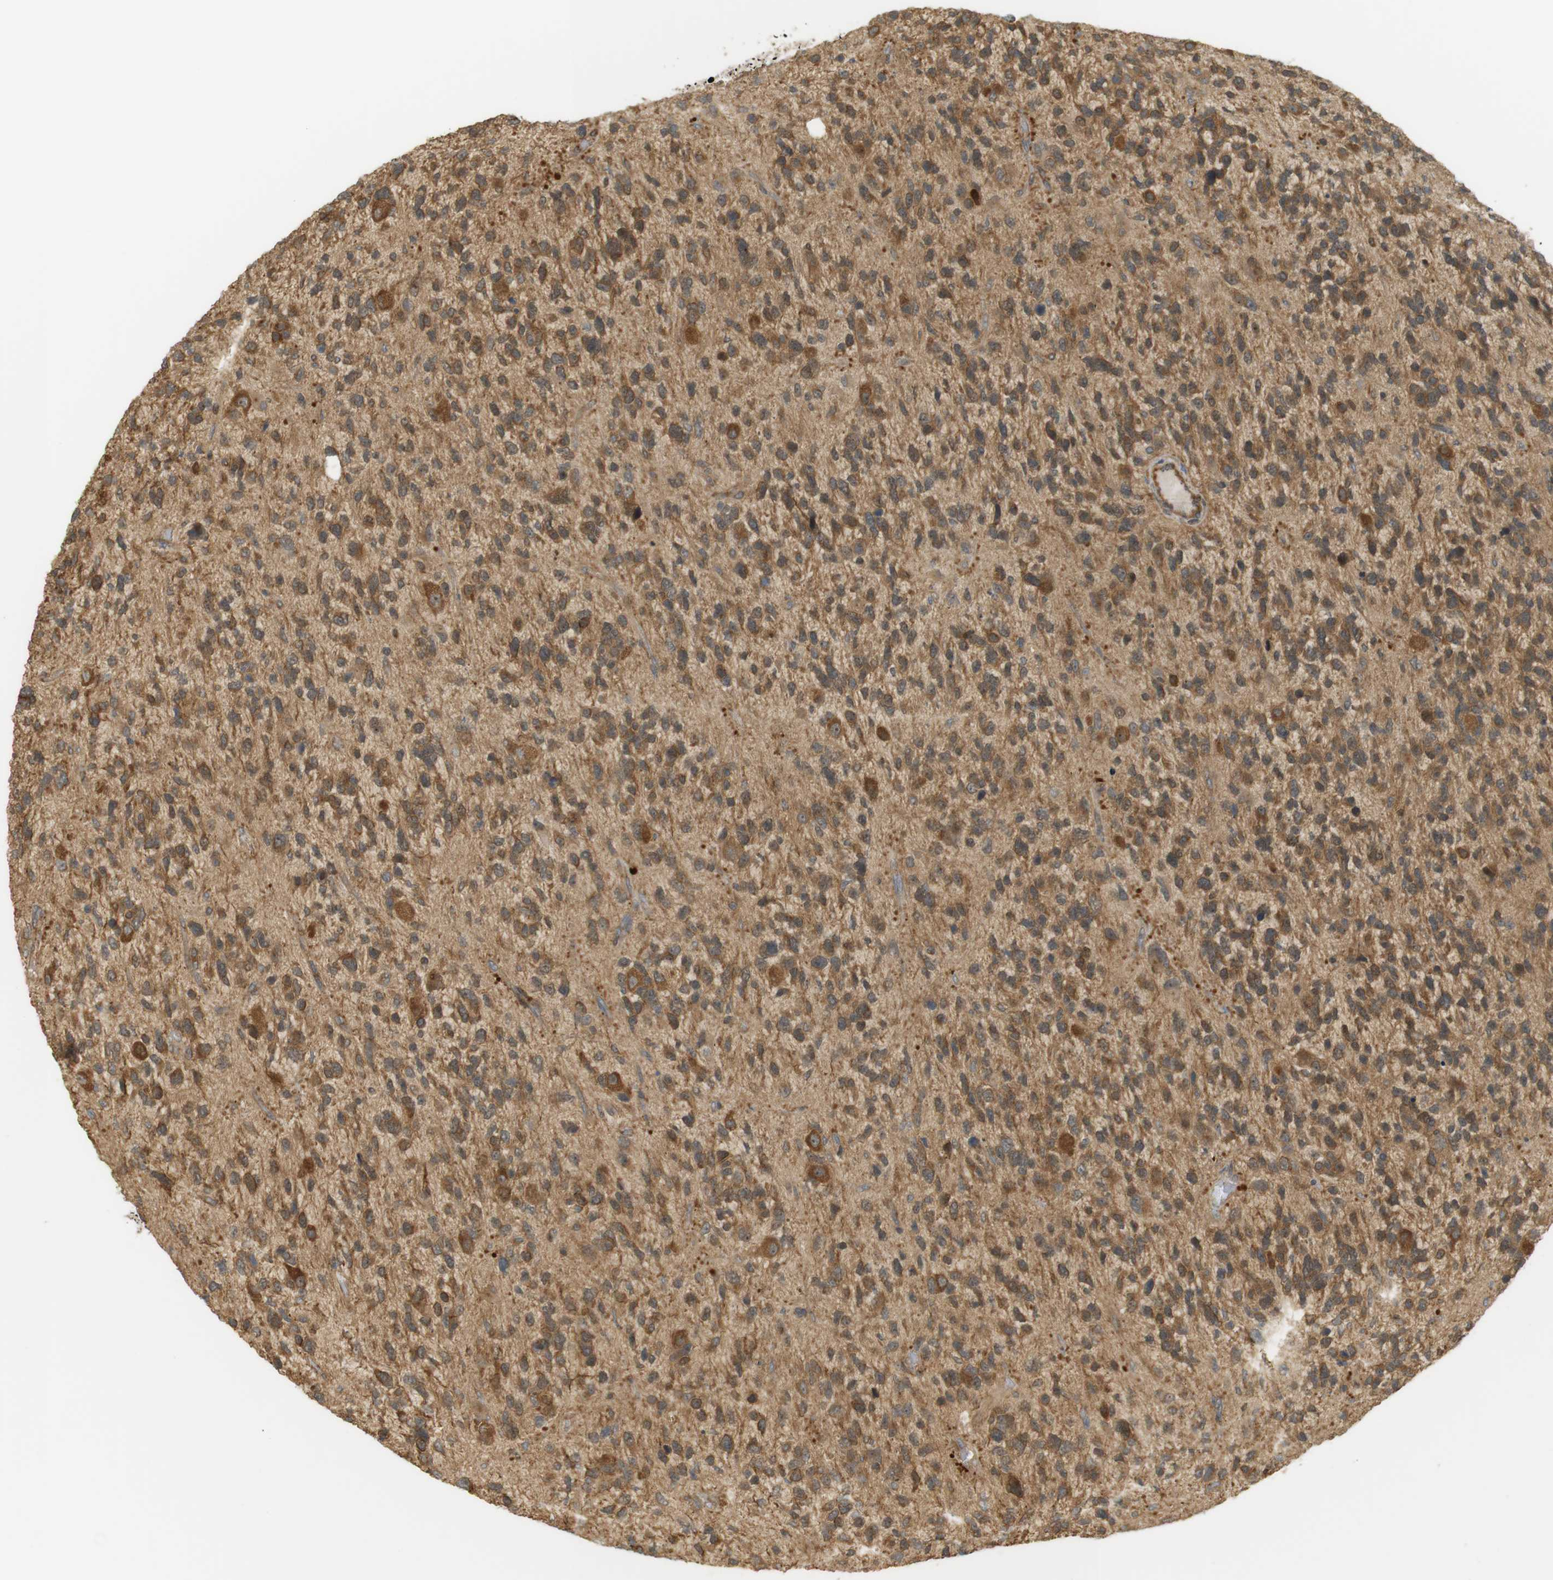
{"staining": {"intensity": "moderate", "quantity": ">75%", "location": "cytoplasmic/membranous,nuclear"}, "tissue": "glioma", "cell_type": "Tumor cells", "image_type": "cancer", "snomed": [{"axis": "morphology", "description": "Glioma, malignant, High grade"}, {"axis": "topography", "description": "Brain"}], "caption": "Glioma tissue demonstrates moderate cytoplasmic/membranous and nuclear positivity in approximately >75% of tumor cells Using DAB (brown) and hematoxylin (blue) stains, captured at high magnification using brightfield microscopy.", "gene": "PA2G4", "patient": {"sex": "female", "age": 58}}